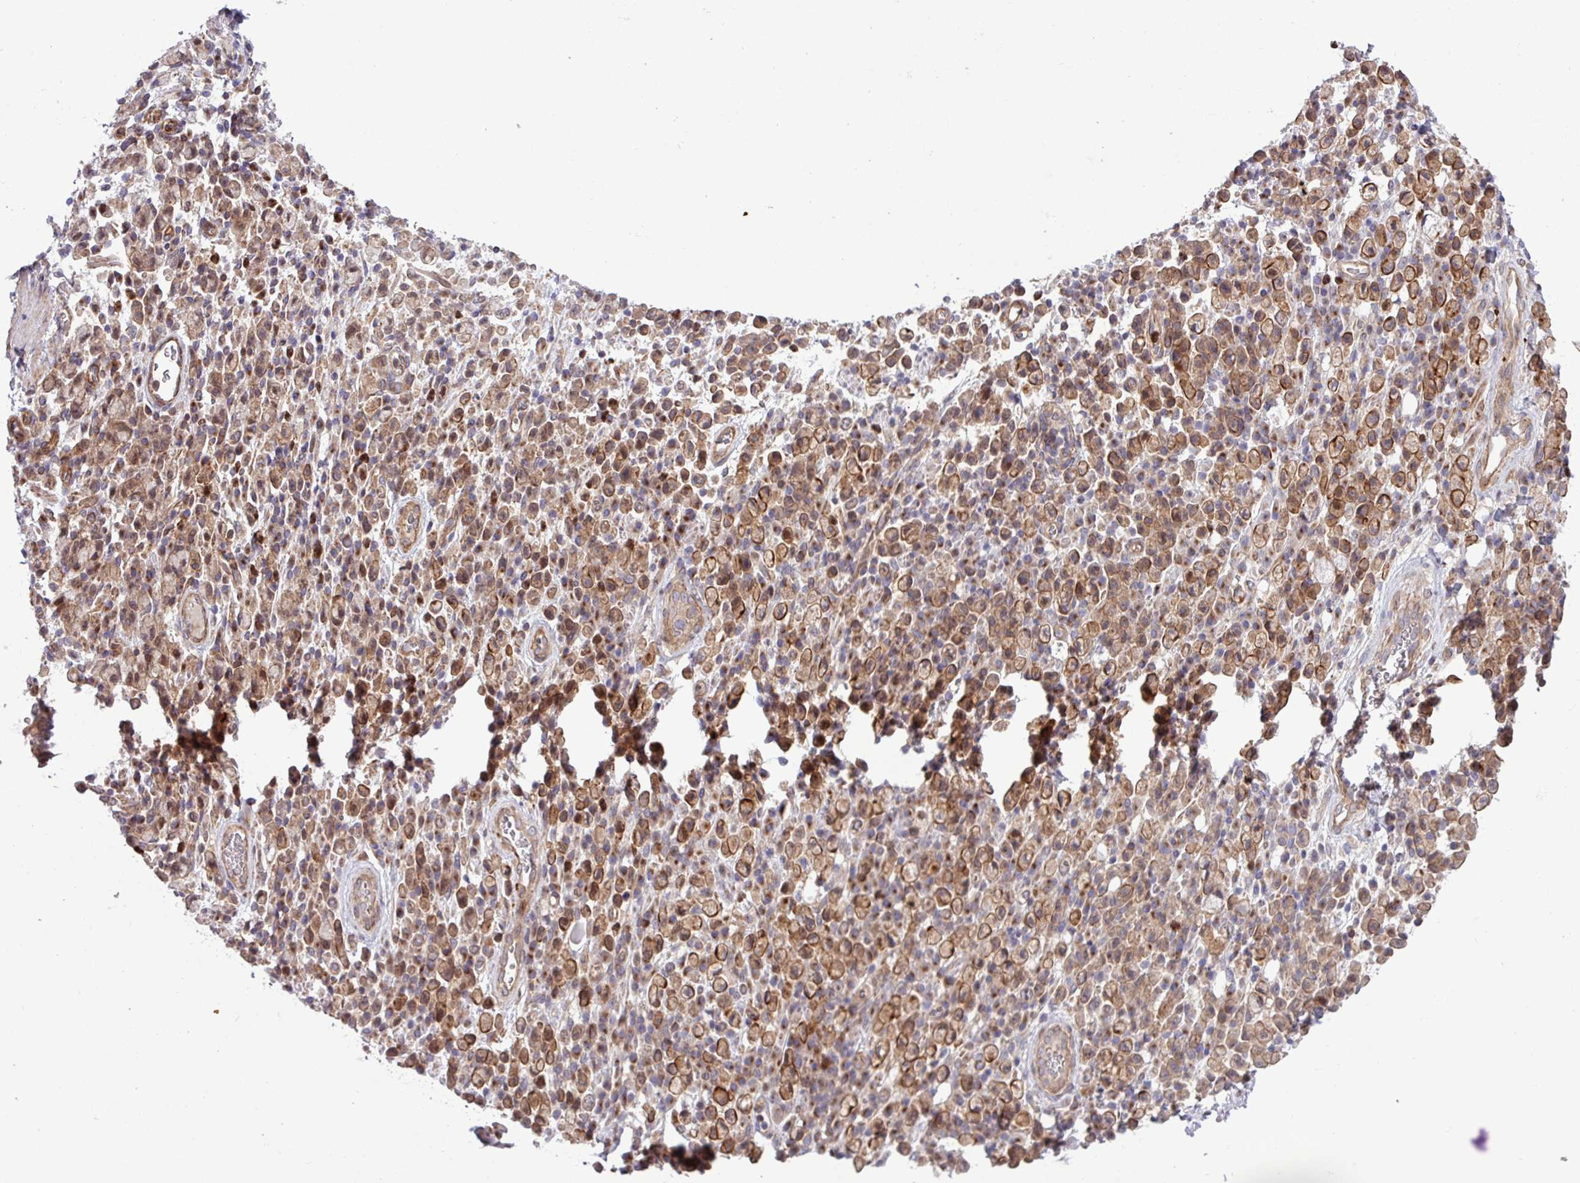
{"staining": {"intensity": "moderate", "quantity": ">75%", "location": "cytoplasmic/membranous,nuclear"}, "tissue": "stomach cancer", "cell_type": "Tumor cells", "image_type": "cancer", "snomed": [{"axis": "morphology", "description": "Adenocarcinoma, NOS"}, {"axis": "topography", "description": "Stomach"}], "caption": "Protein staining of adenocarcinoma (stomach) tissue exhibits moderate cytoplasmic/membranous and nuclear expression in about >75% of tumor cells.", "gene": "CNTRL", "patient": {"sex": "male", "age": 77}}